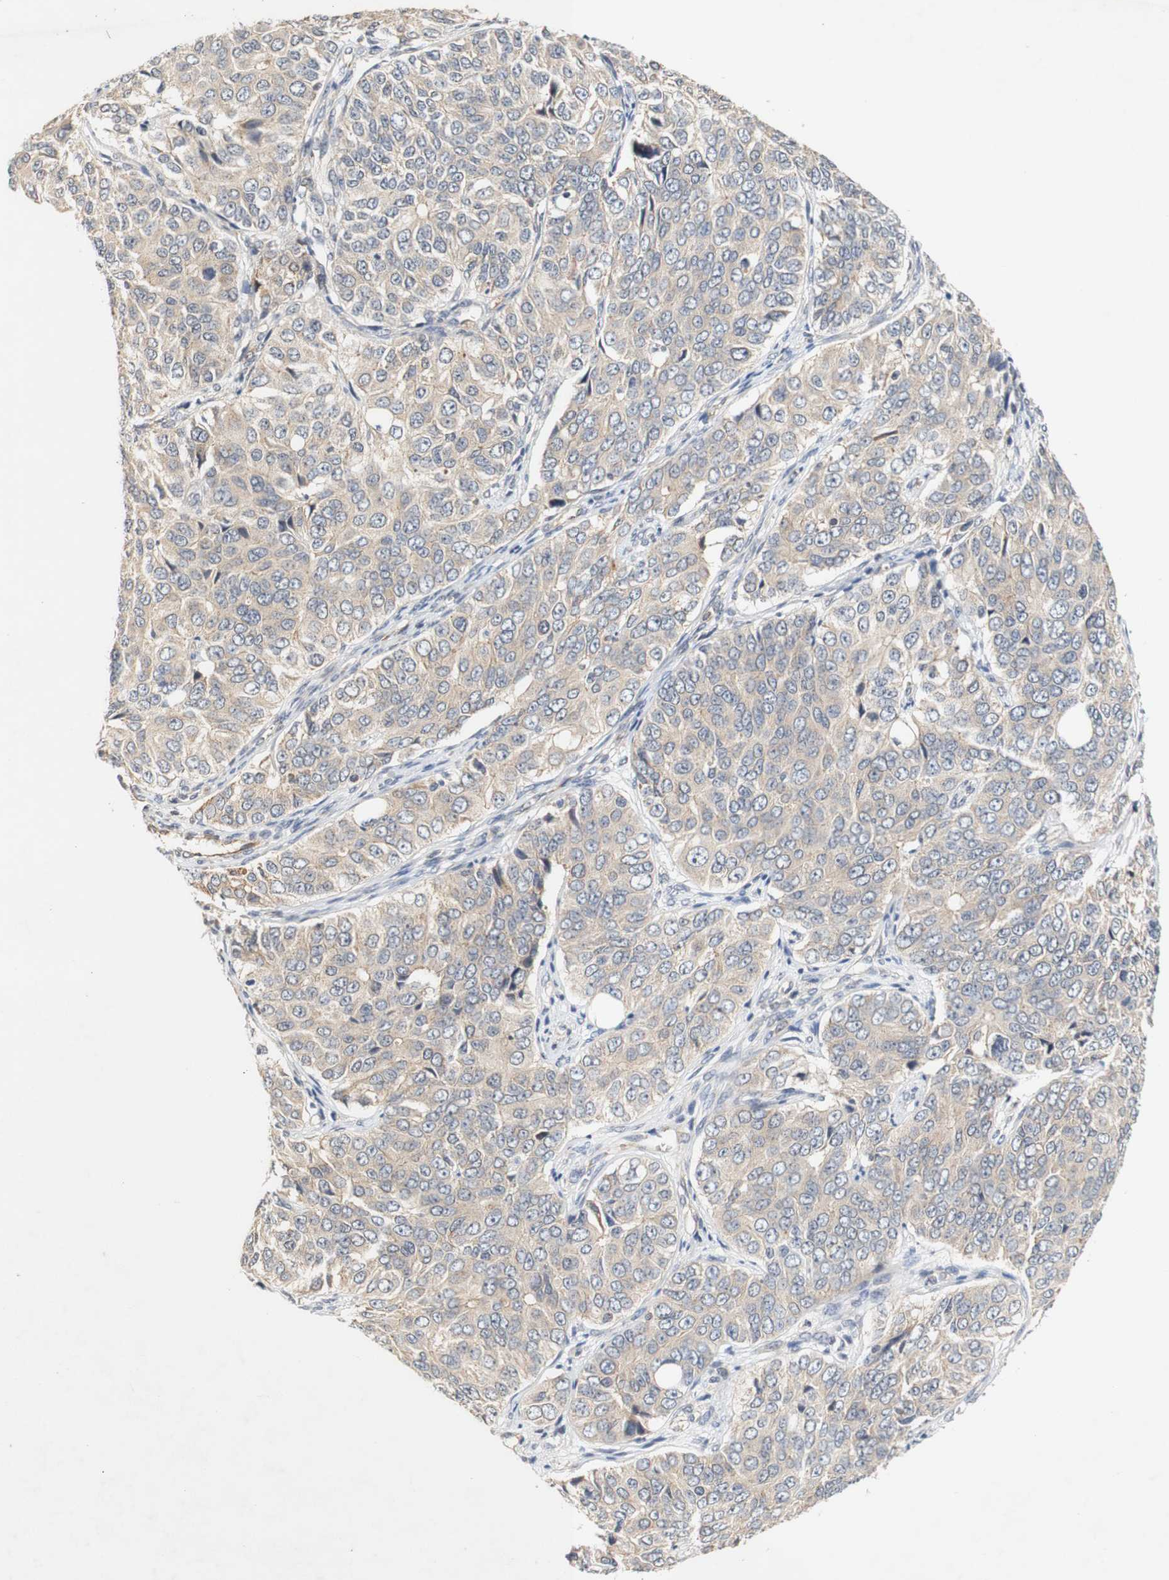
{"staining": {"intensity": "weak", "quantity": ">75%", "location": "cytoplasmic/membranous"}, "tissue": "ovarian cancer", "cell_type": "Tumor cells", "image_type": "cancer", "snomed": [{"axis": "morphology", "description": "Carcinoma, endometroid"}, {"axis": "topography", "description": "Ovary"}], "caption": "Ovarian cancer (endometroid carcinoma) tissue shows weak cytoplasmic/membranous staining in about >75% of tumor cells", "gene": "PIN1", "patient": {"sex": "female", "age": 51}}